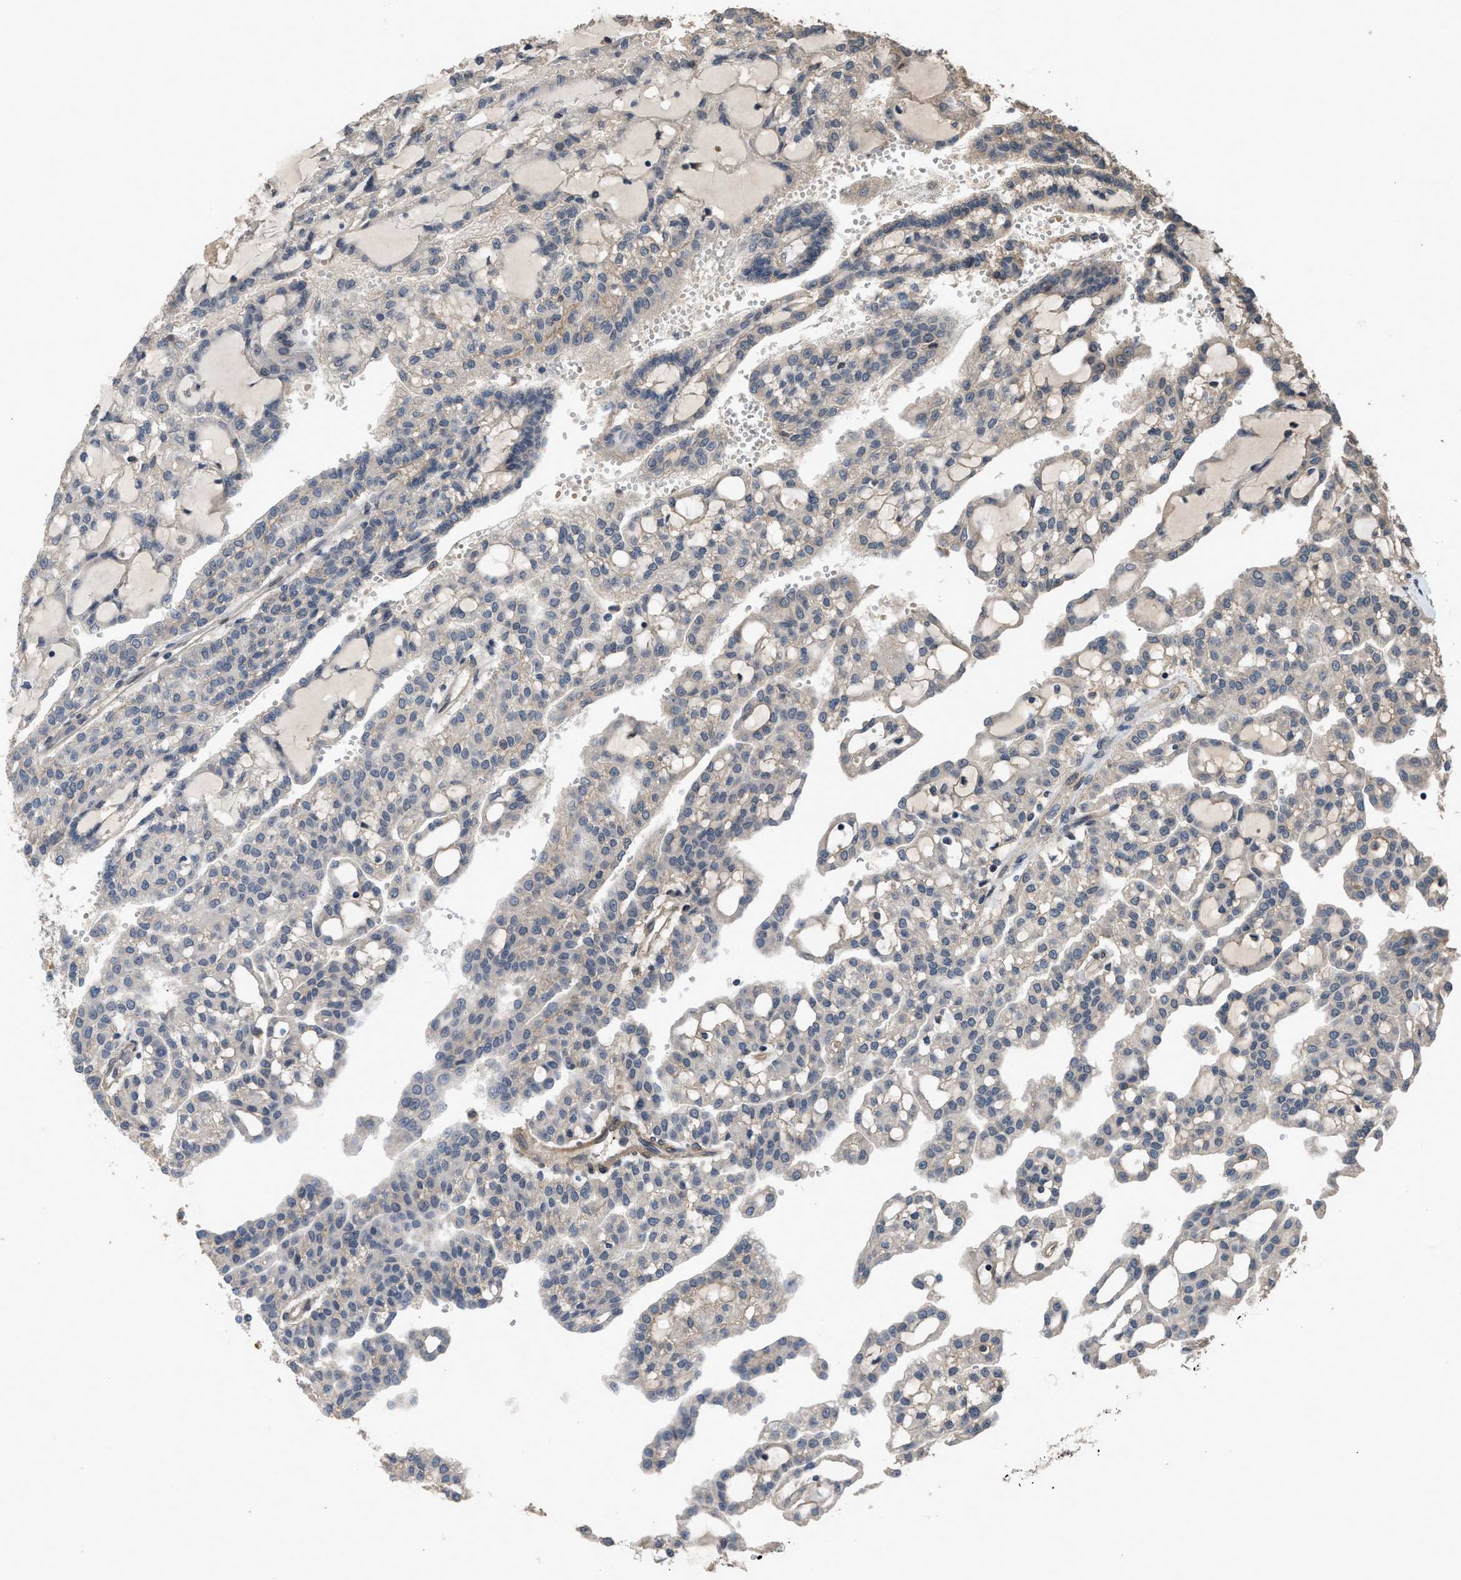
{"staining": {"intensity": "weak", "quantity": "<25%", "location": "cytoplasmic/membranous"}, "tissue": "renal cancer", "cell_type": "Tumor cells", "image_type": "cancer", "snomed": [{"axis": "morphology", "description": "Adenocarcinoma, NOS"}, {"axis": "topography", "description": "Kidney"}], "caption": "Tumor cells show no significant staining in renal cancer (adenocarcinoma).", "gene": "UTRN", "patient": {"sex": "male", "age": 63}}